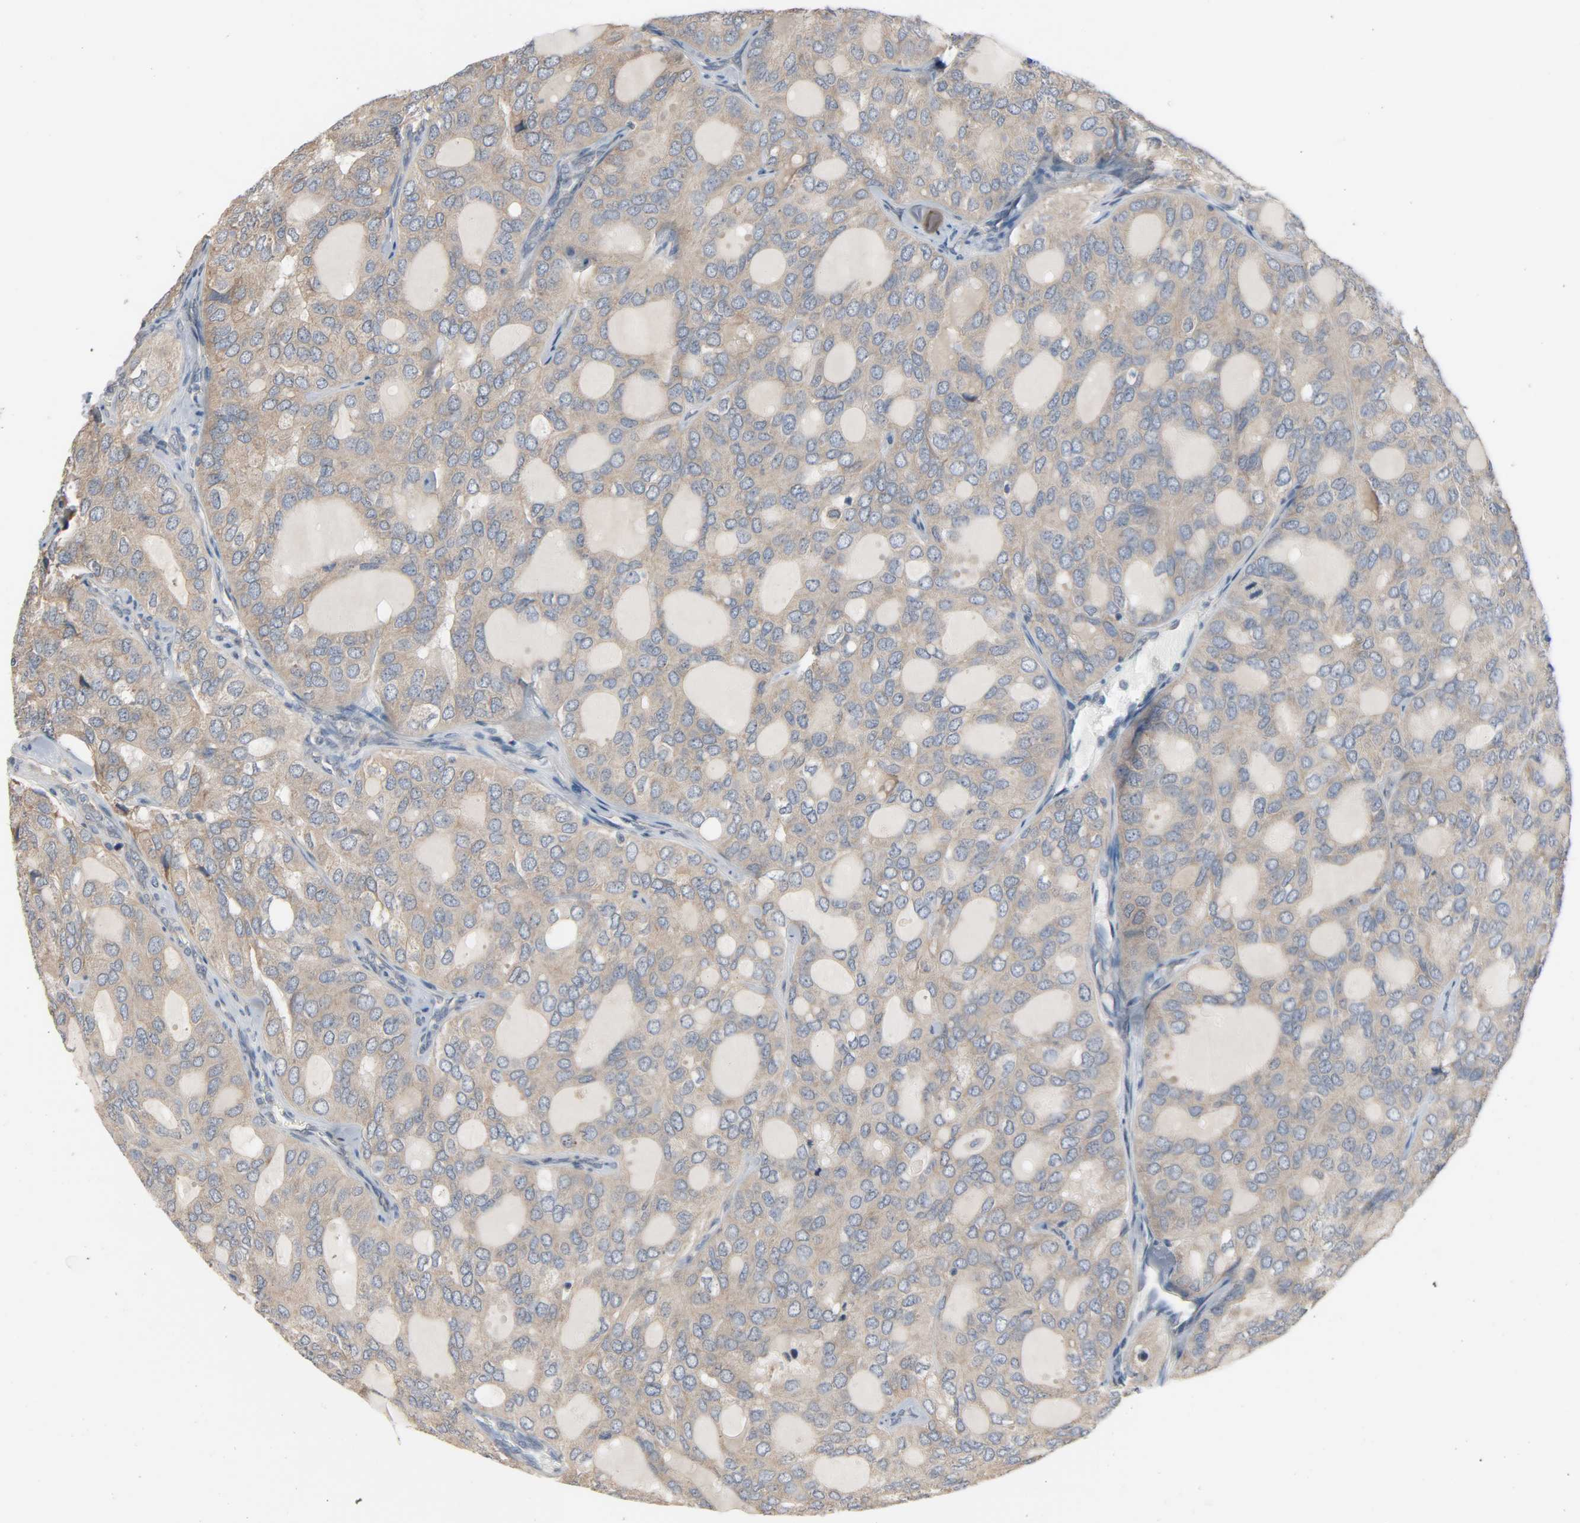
{"staining": {"intensity": "weak", "quantity": ">75%", "location": "cytoplasmic/membranous"}, "tissue": "thyroid cancer", "cell_type": "Tumor cells", "image_type": "cancer", "snomed": [{"axis": "morphology", "description": "Follicular adenoma carcinoma, NOS"}, {"axis": "topography", "description": "Thyroid gland"}], "caption": "A low amount of weak cytoplasmic/membranous positivity is present in about >75% of tumor cells in thyroid cancer (follicular adenoma carcinoma) tissue.", "gene": "LIMCH1", "patient": {"sex": "male", "age": 75}}